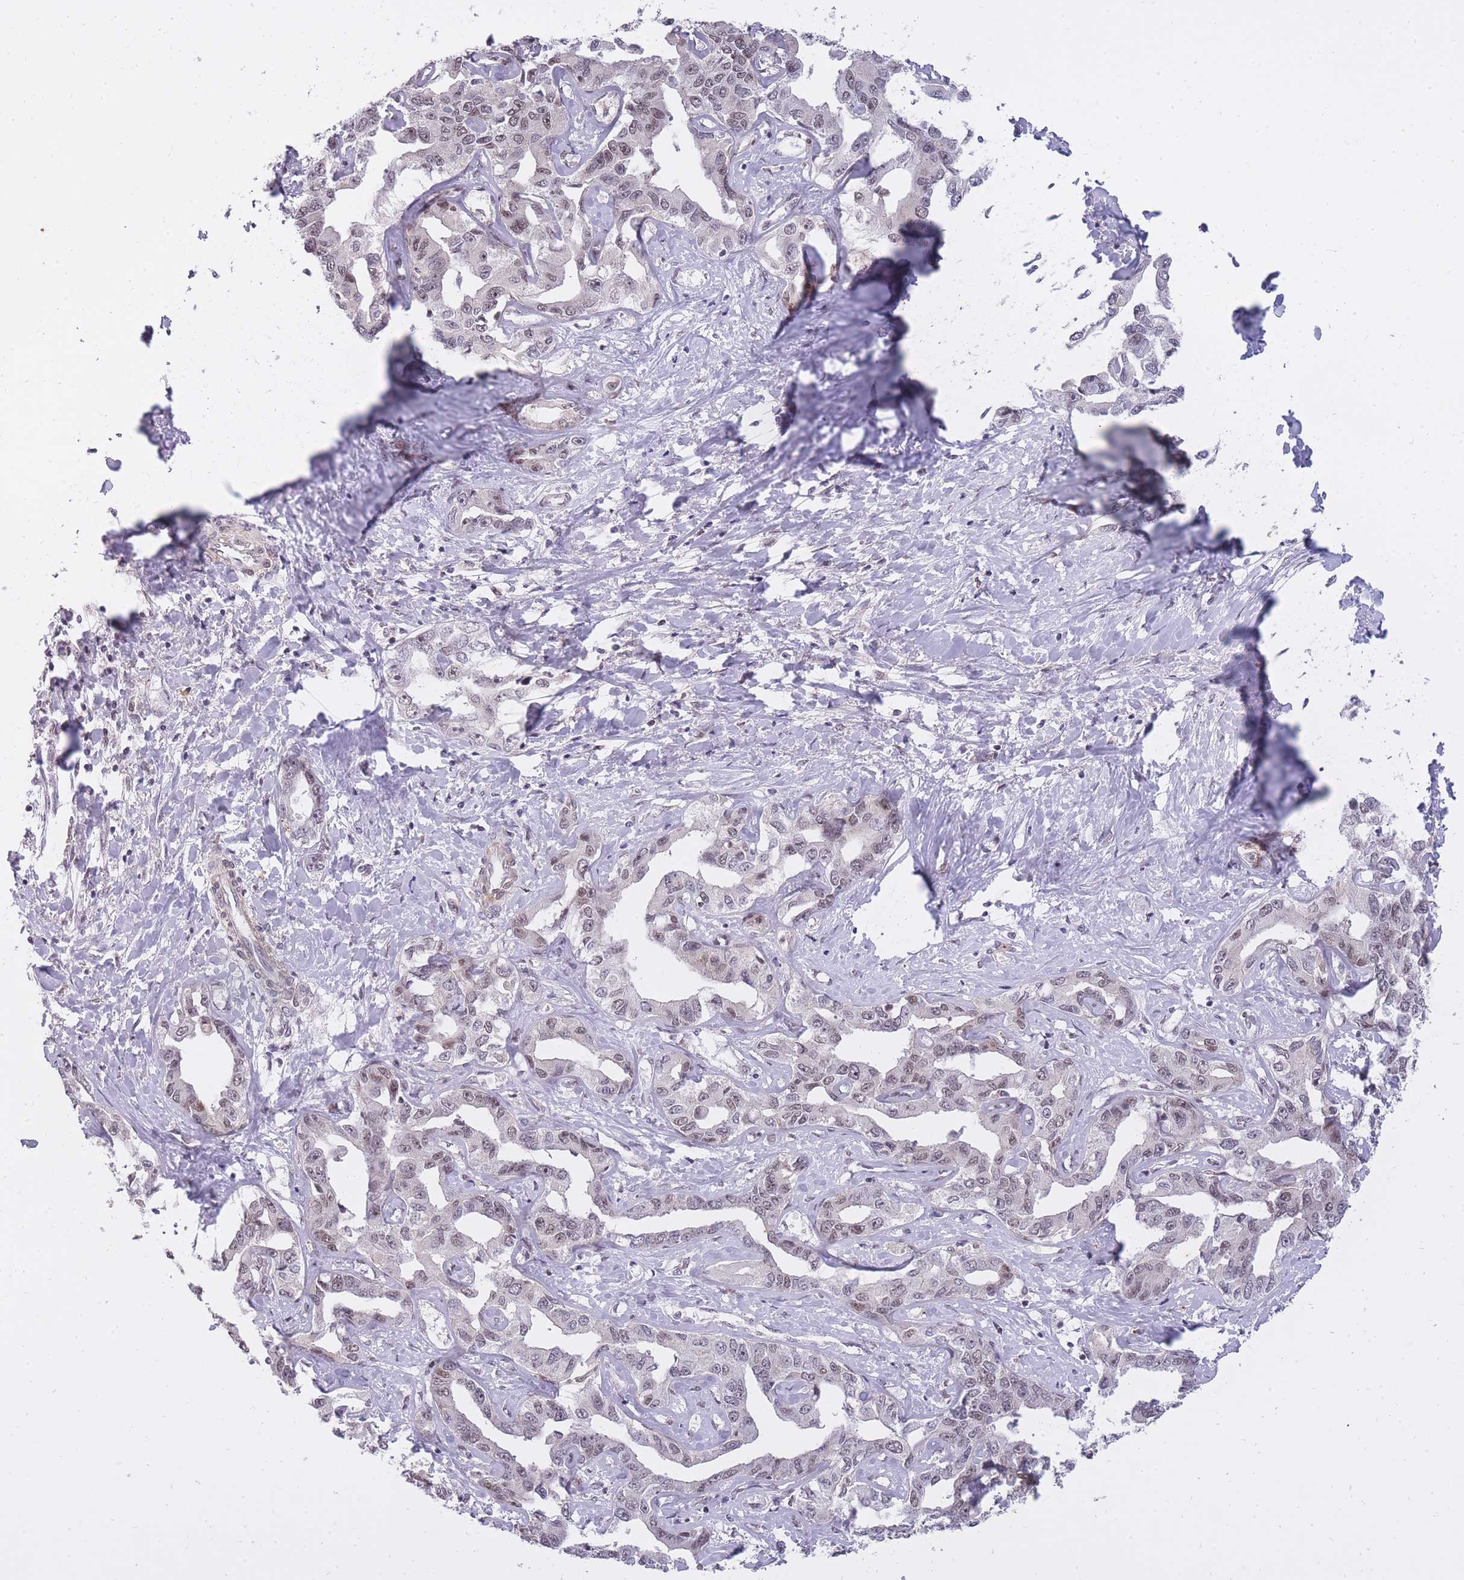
{"staining": {"intensity": "weak", "quantity": "25%-75%", "location": "nuclear"}, "tissue": "liver cancer", "cell_type": "Tumor cells", "image_type": "cancer", "snomed": [{"axis": "morphology", "description": "Cholangiocarcinoma"}, {"axis": "topography", "description": "Liver"}], "caption": "There is low levels of weak nuclear expression in tumor cells of liver cholangiocarcinoma, as demonstrated by immunohistochemical staining (brown color).", "gene": "TIGD1", "patient": {"sex": "male", "age": 59}}